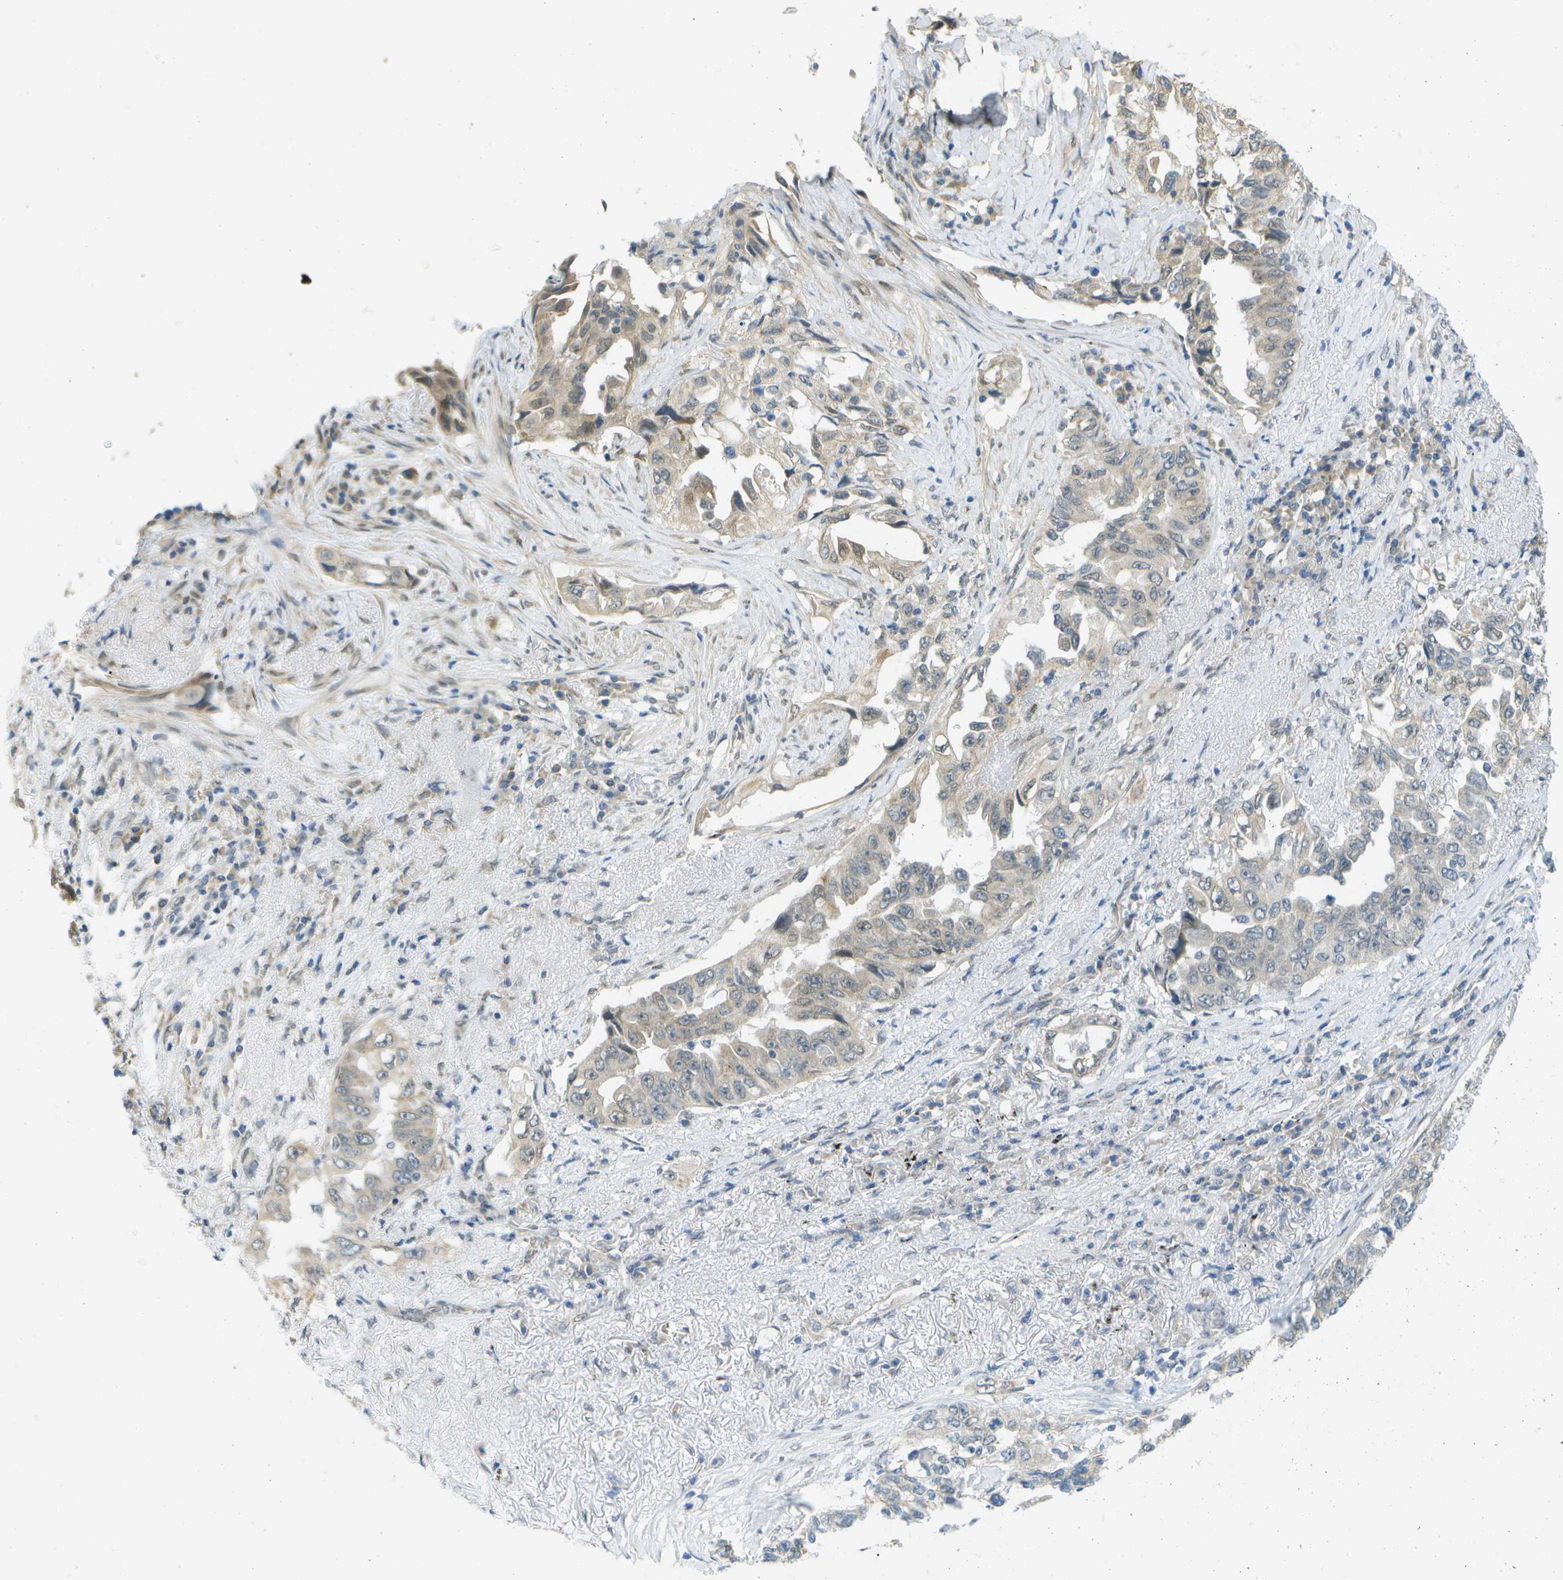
{"staining": {"intensity": "weak", "quantity": "25%-75%", "location": "cytoplasmic/membranous"}, "tissue": "lung cancer", "cell_type": "Tumor cells", "image_type": "cancer", "snomed": [{"axis": "morphology", "description": "Adenocarcinoma, NOS"}, {"axis": "topography", "description": "Lung"}], "caption": "Tumor cells exhibit weak cytoplasmic/membranous positivity in approximately 25%-75% of cells in lung cancer (adenocarcinoma). (Brightfield microscopy of DAB IHC at high magnification).", "gene": "ARID1B", "patient": {"sex": "female", "age": 51}}